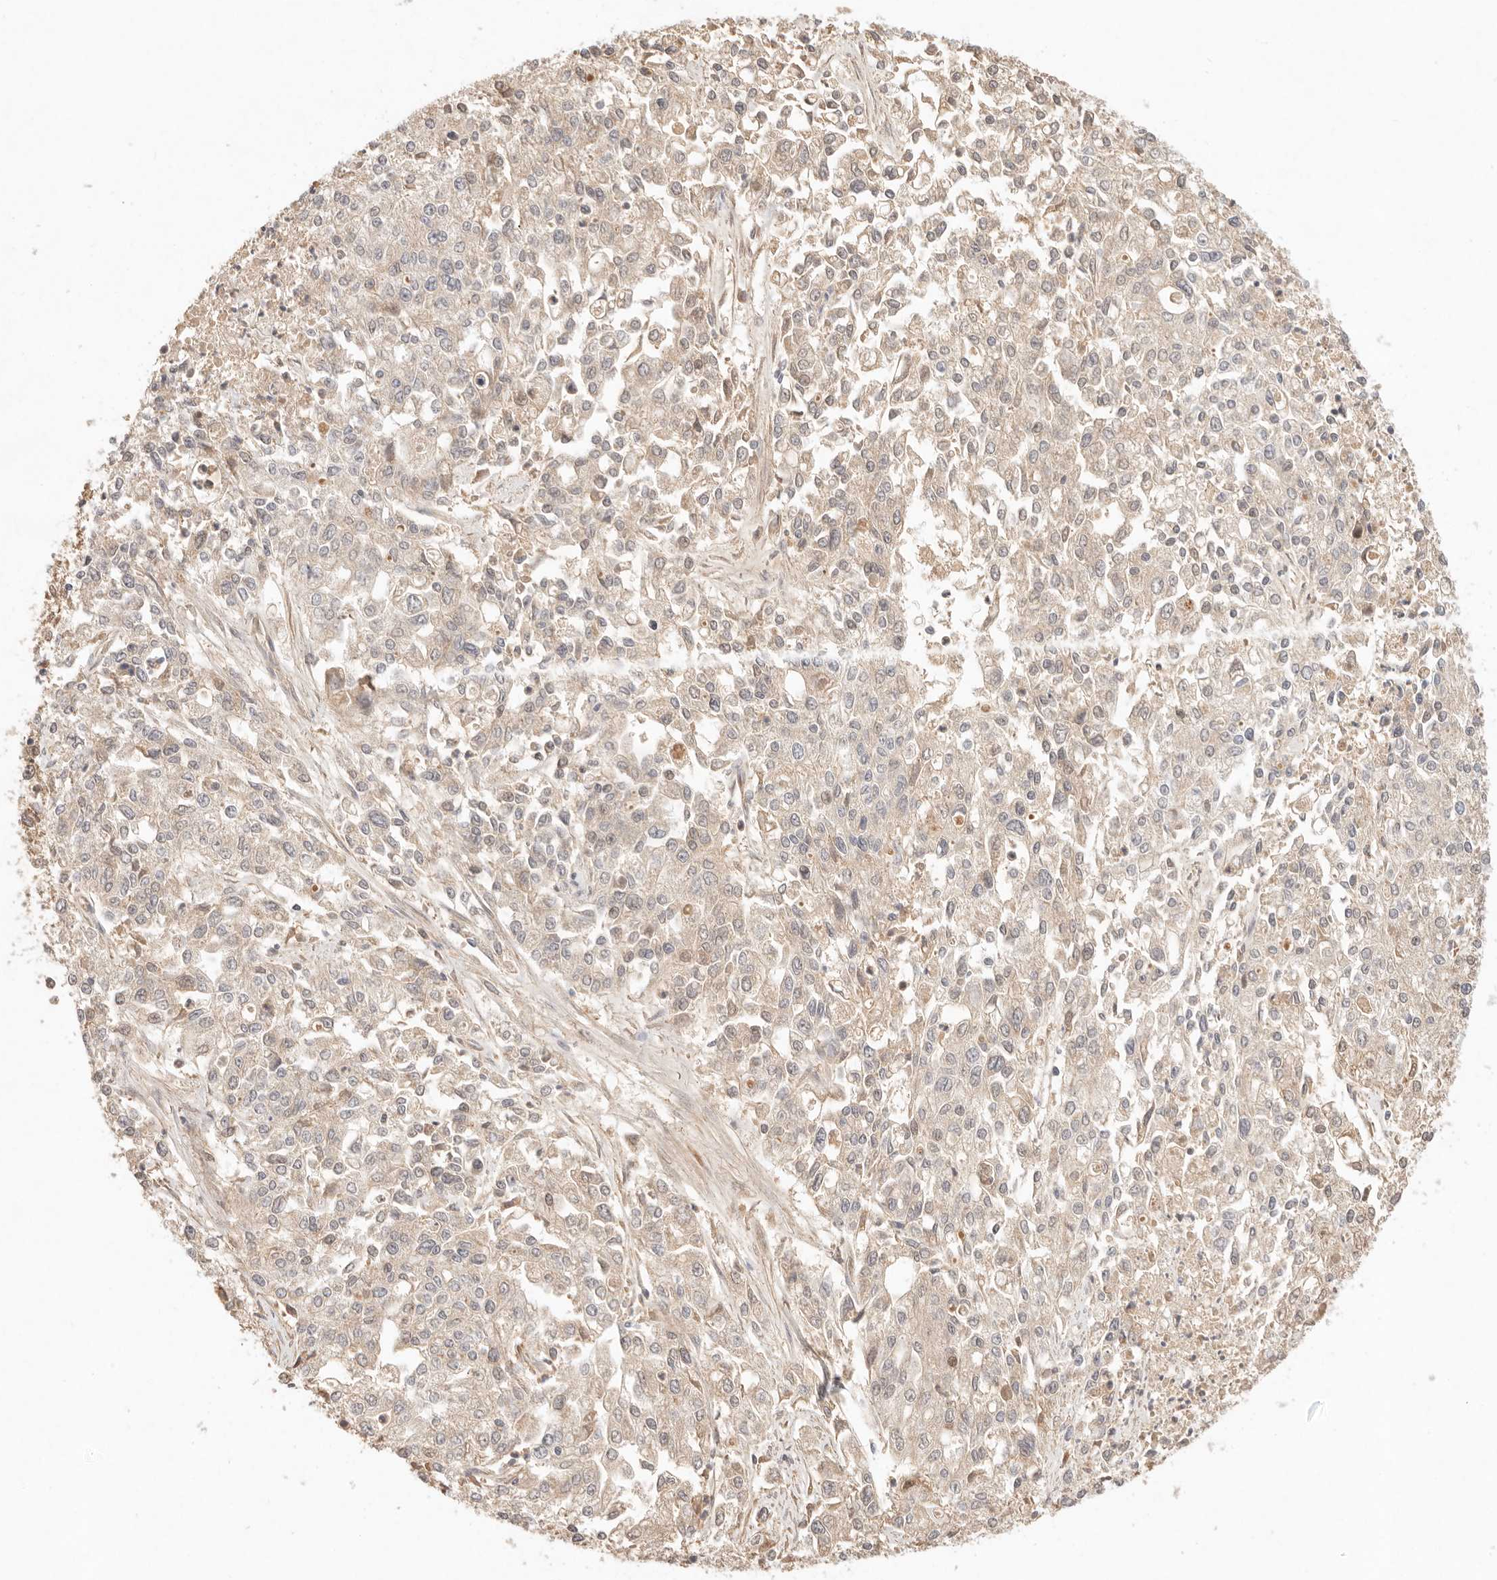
{"staining": {"intensity": "weak", "quantity": "<25%", "location": "cytoplasmic/membranous,nuclear"}, "tissue": "endometrial cancer", "cell_type": "Tumor cells", "image_type": "cancer", "snomed": [{"axis": "morphology", "description": "Adenocarcinoma, NOS"}, {"axis": "topography", "description": "Endometrium"}], "caption": "This is an IHC histopathology image of adenocarcinoma (endometrial). There is no staining in tumor cells.", "gene": "PHLDA3", "patient": {"sex": "female", "age": 49}}